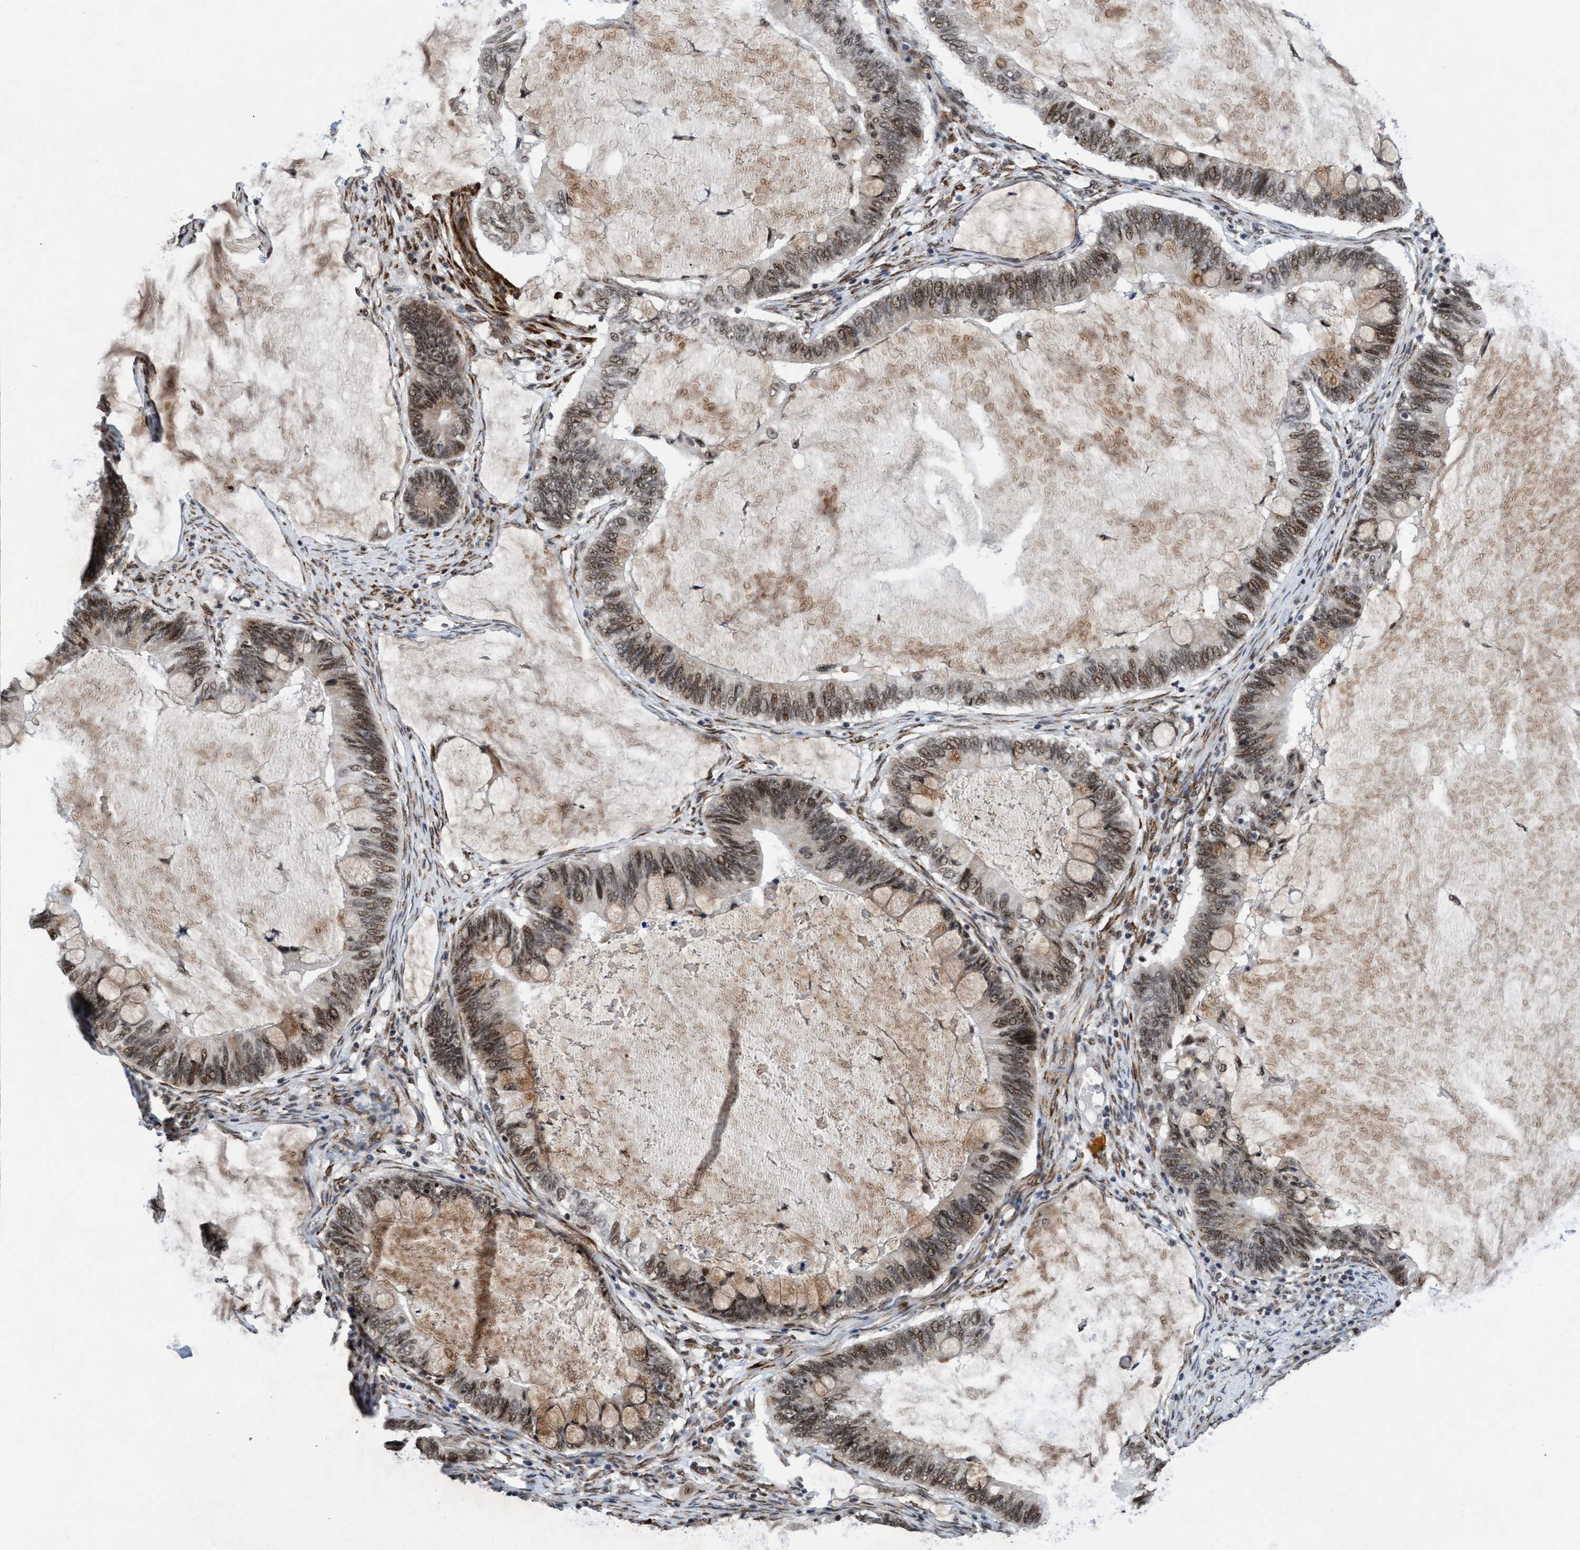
{"staining": {"intensity": "moderate", "quantity": ">75%", "location": "cytoplasmic/membranous,nuclear"}, "tissue": "ovarian cancer", "cell_type": "Tumor cells", "image_type": "cancer", "snomed": [{"axis": "morphology", "description": "Cystadenocarcinoma, mucinous, NOS"}, {"axis": "topography", "description": "Ovary"}], "caption": "Protein staining of mucinous cystadenocarcinoma (ovarian) tissue displays moderate cytoplasmic/membranous and nuclear staining in approximately >75% of tumor cells.", "gene": "GLT6D1", "patient": {"sex": "female", "age": 61}}